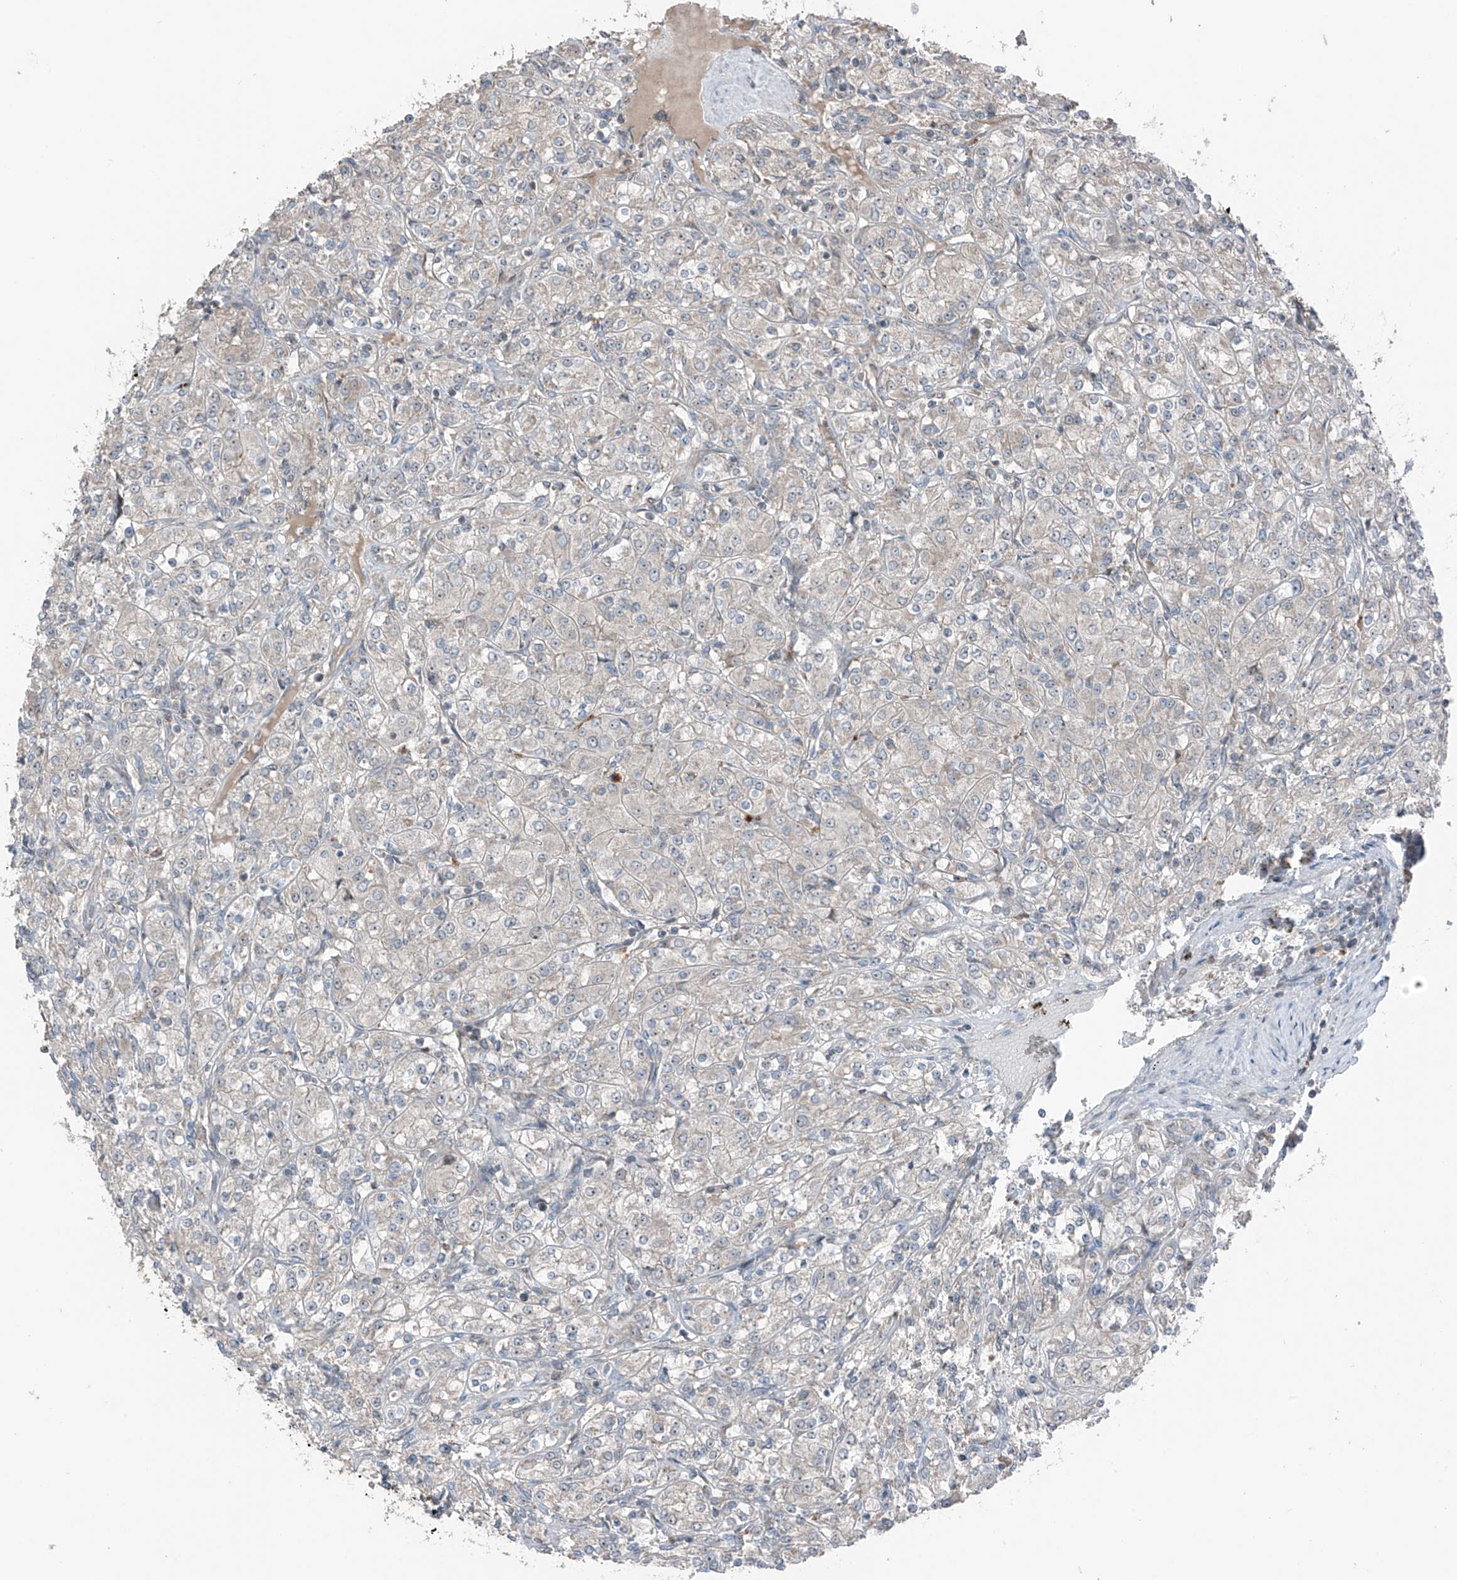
{"staining": {"intensity": "negative", "quantity": "none", "location": "none"}, "tissue": "renal cancer", "cell_type": "Tumor cells", "image_type": "cancer", "snomed": [{"axis": "morphology", "description": "Adenocarcinoma, NOS"}, {"axis": "topography", "description": "Kidney"}], "caption": "Micrograph shows no protein positivity in tumor cells of renal cancer (adenocarcinoma) tissue. (IHC, brightfield microscopy, high magnification).", "gene": "TXNDC9", "patient": {"sex": "male", "age": 77}}